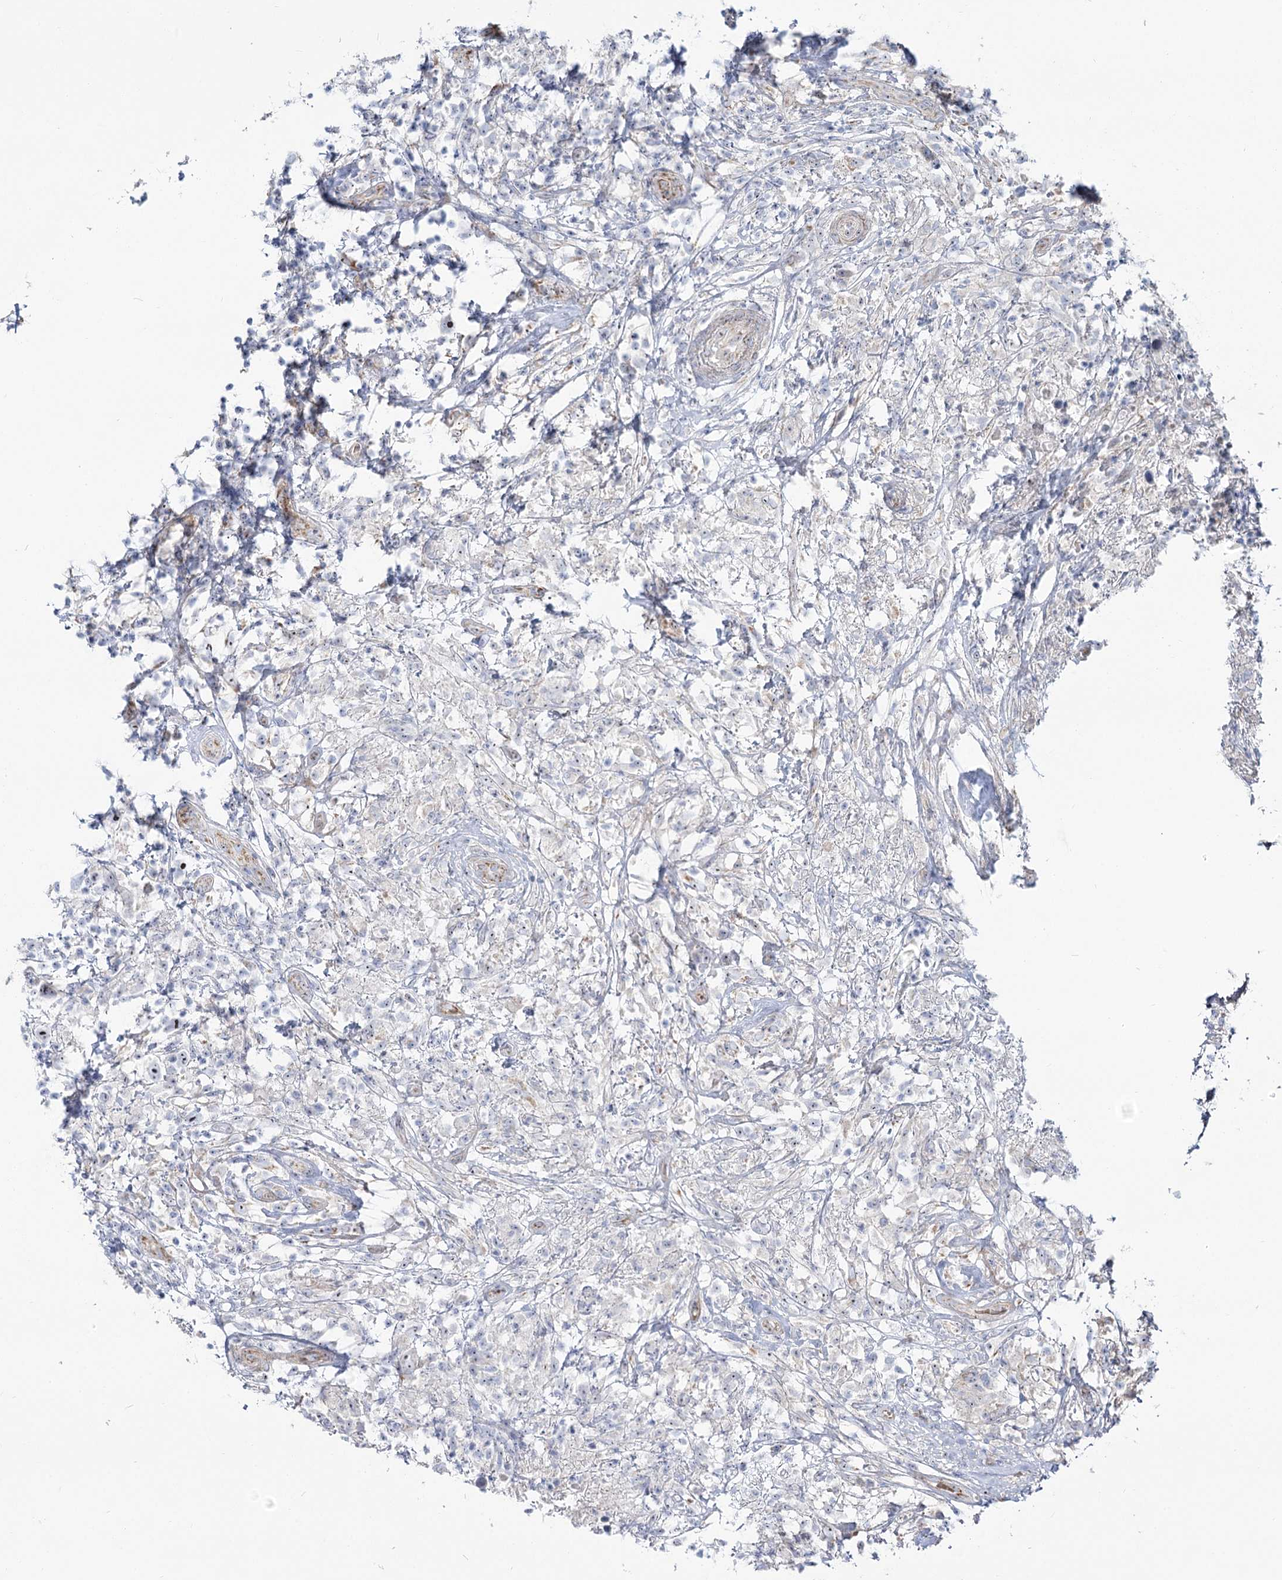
{"staining": {"intensity": "negative", "quantity": "none", "location": "none"}, "tissue": "testis cancer", "cell_type": "Tumor cells", "image_type": "cancer", "snomed": [{"axis": "morphology", "description": "Seminoma, NOS"}, {"axis": "topography", "description": "Testis"}], "caption": "This is a micrograph of immunohistochemistry staining of seminoma (testis), which shows no staining in tumor cells.", "gene": "SUOX", "patient": {"sex": "male", "age": 49}}